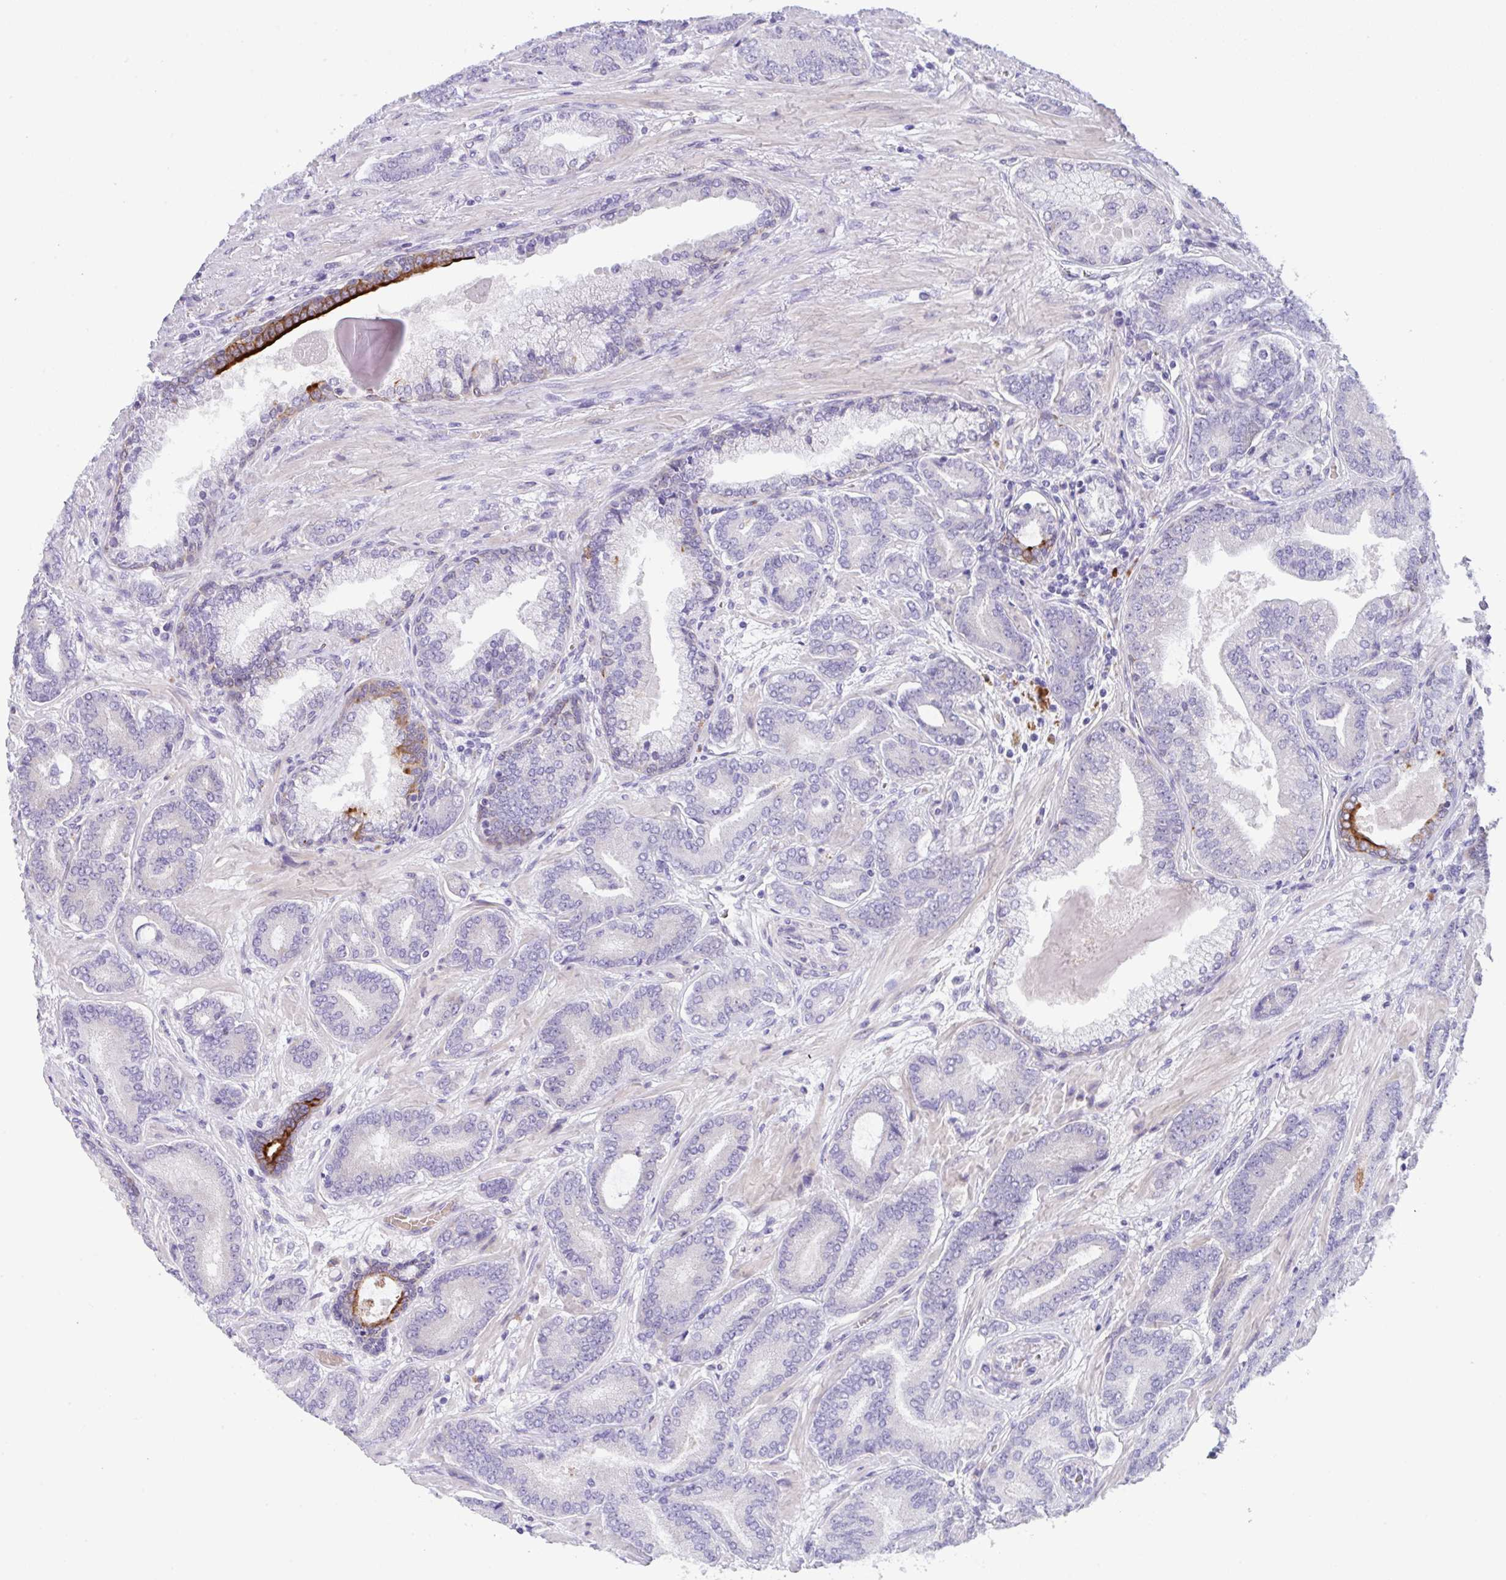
{"staining": {"intensity": "negative", "quantity": "none", "location": "none"}, "tissue": "prostate cancer", "cell_type": "Tumor cells", "image_type": "cancer", "snomed": [{"axis": "morphology", "description": "Adenocarcinoma, High grade"}, {"axis": "topography", "description": "Prostate"}], "caption": "High magnification brightfield microscopy of prostate high-grade adenocarcinoma stained with DAB (brown) and counterstained with hematoxylin (blue): tumor cells show no significant expression.", "gene": "TRAF4", "patient": {"sex": "male", "age": 62}}